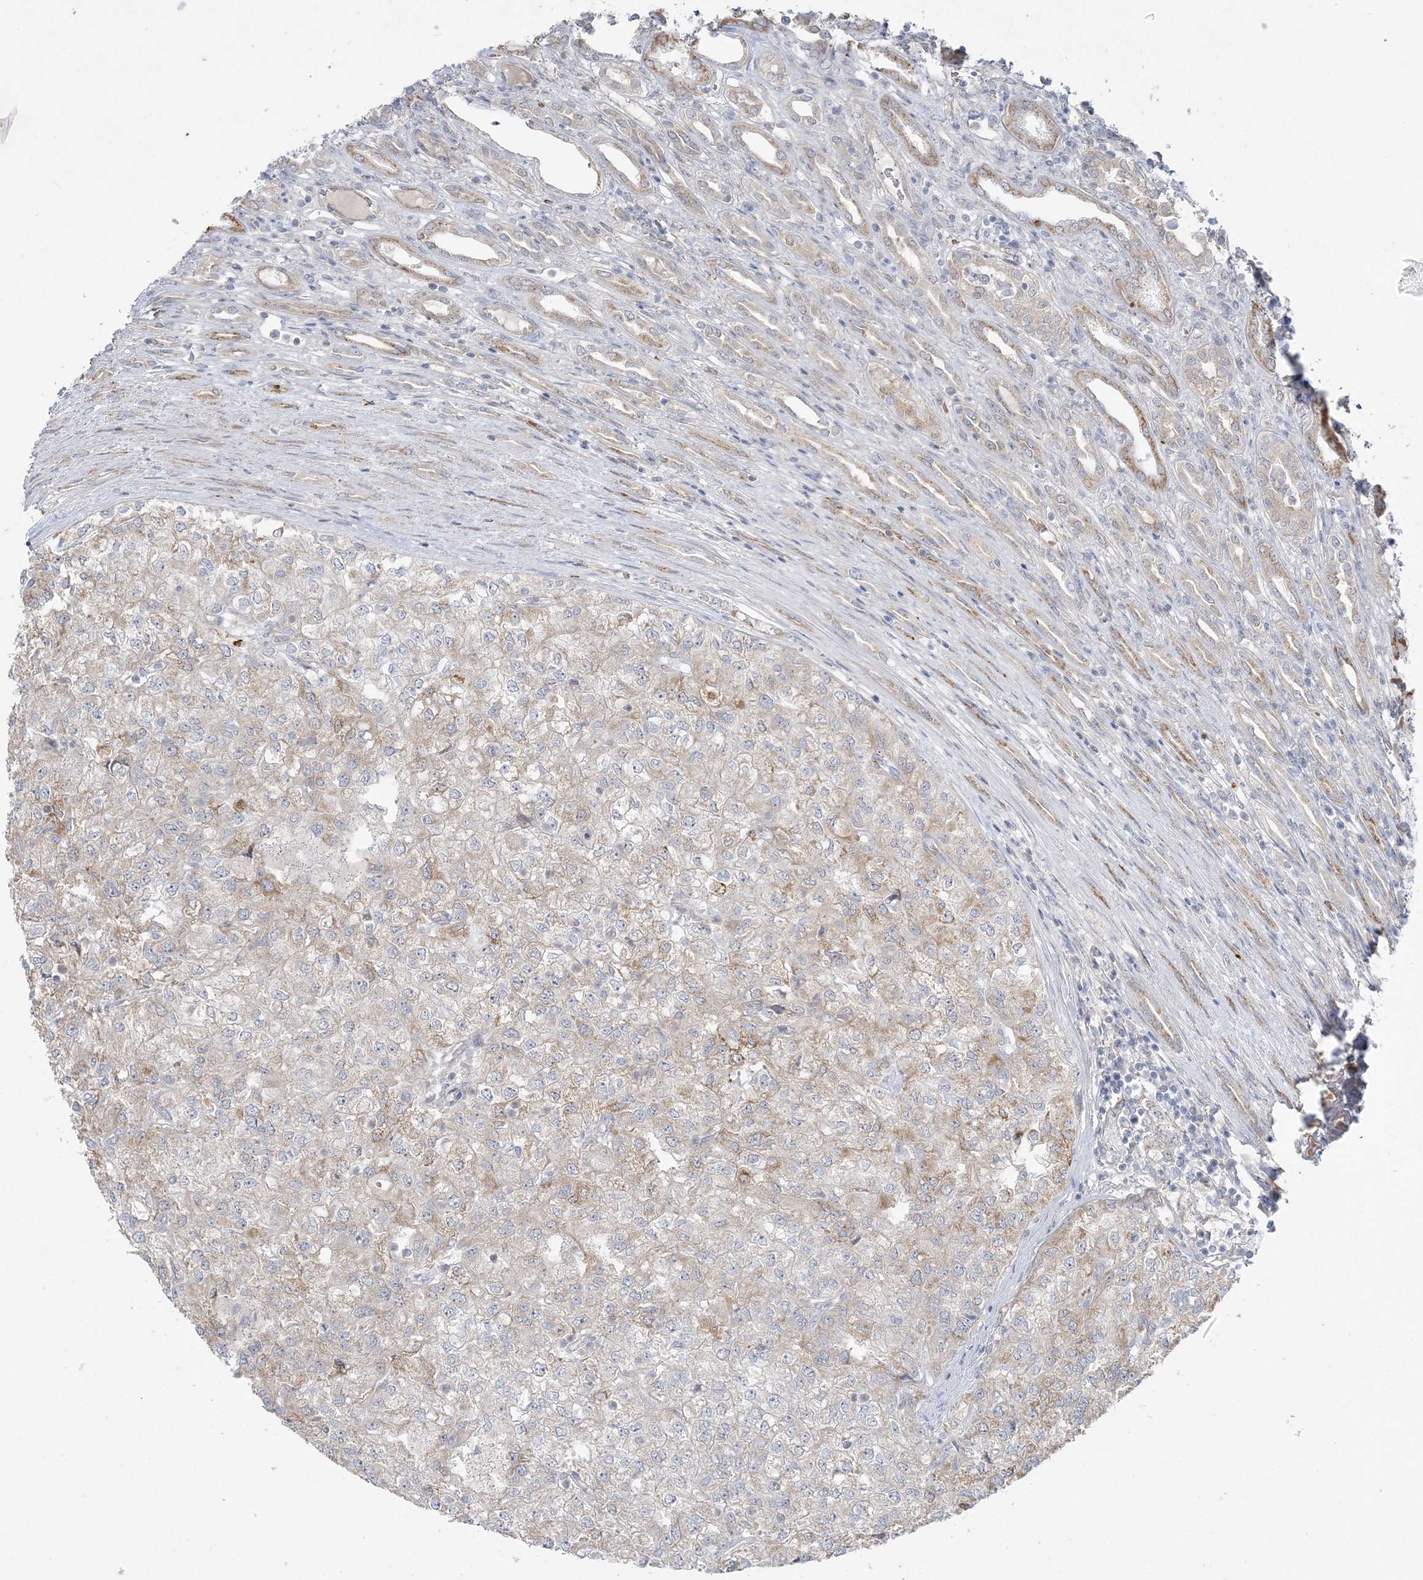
{"staining": {"intensity": "moderate", "quantity": "<25%", "location": "cytoplasmic/membranous"}, "tissue": "renal cancer", "cell_type": "Tumor cells", "image_type": "cancer", "snomed": [{"axis": "morphology", "description": "Adenocarcinoma, NOS"}, {"axis": "topography", "description": "Kidney"}], "caption": "Brown immunohistochemical staining in adenocarcinoma (renal) exhibits moderate cytoplasmic/membranous positivity in approximately <25% of tumor cells.", "gene": "INPP1", "patient": {"sex": "female", "age": 54}}